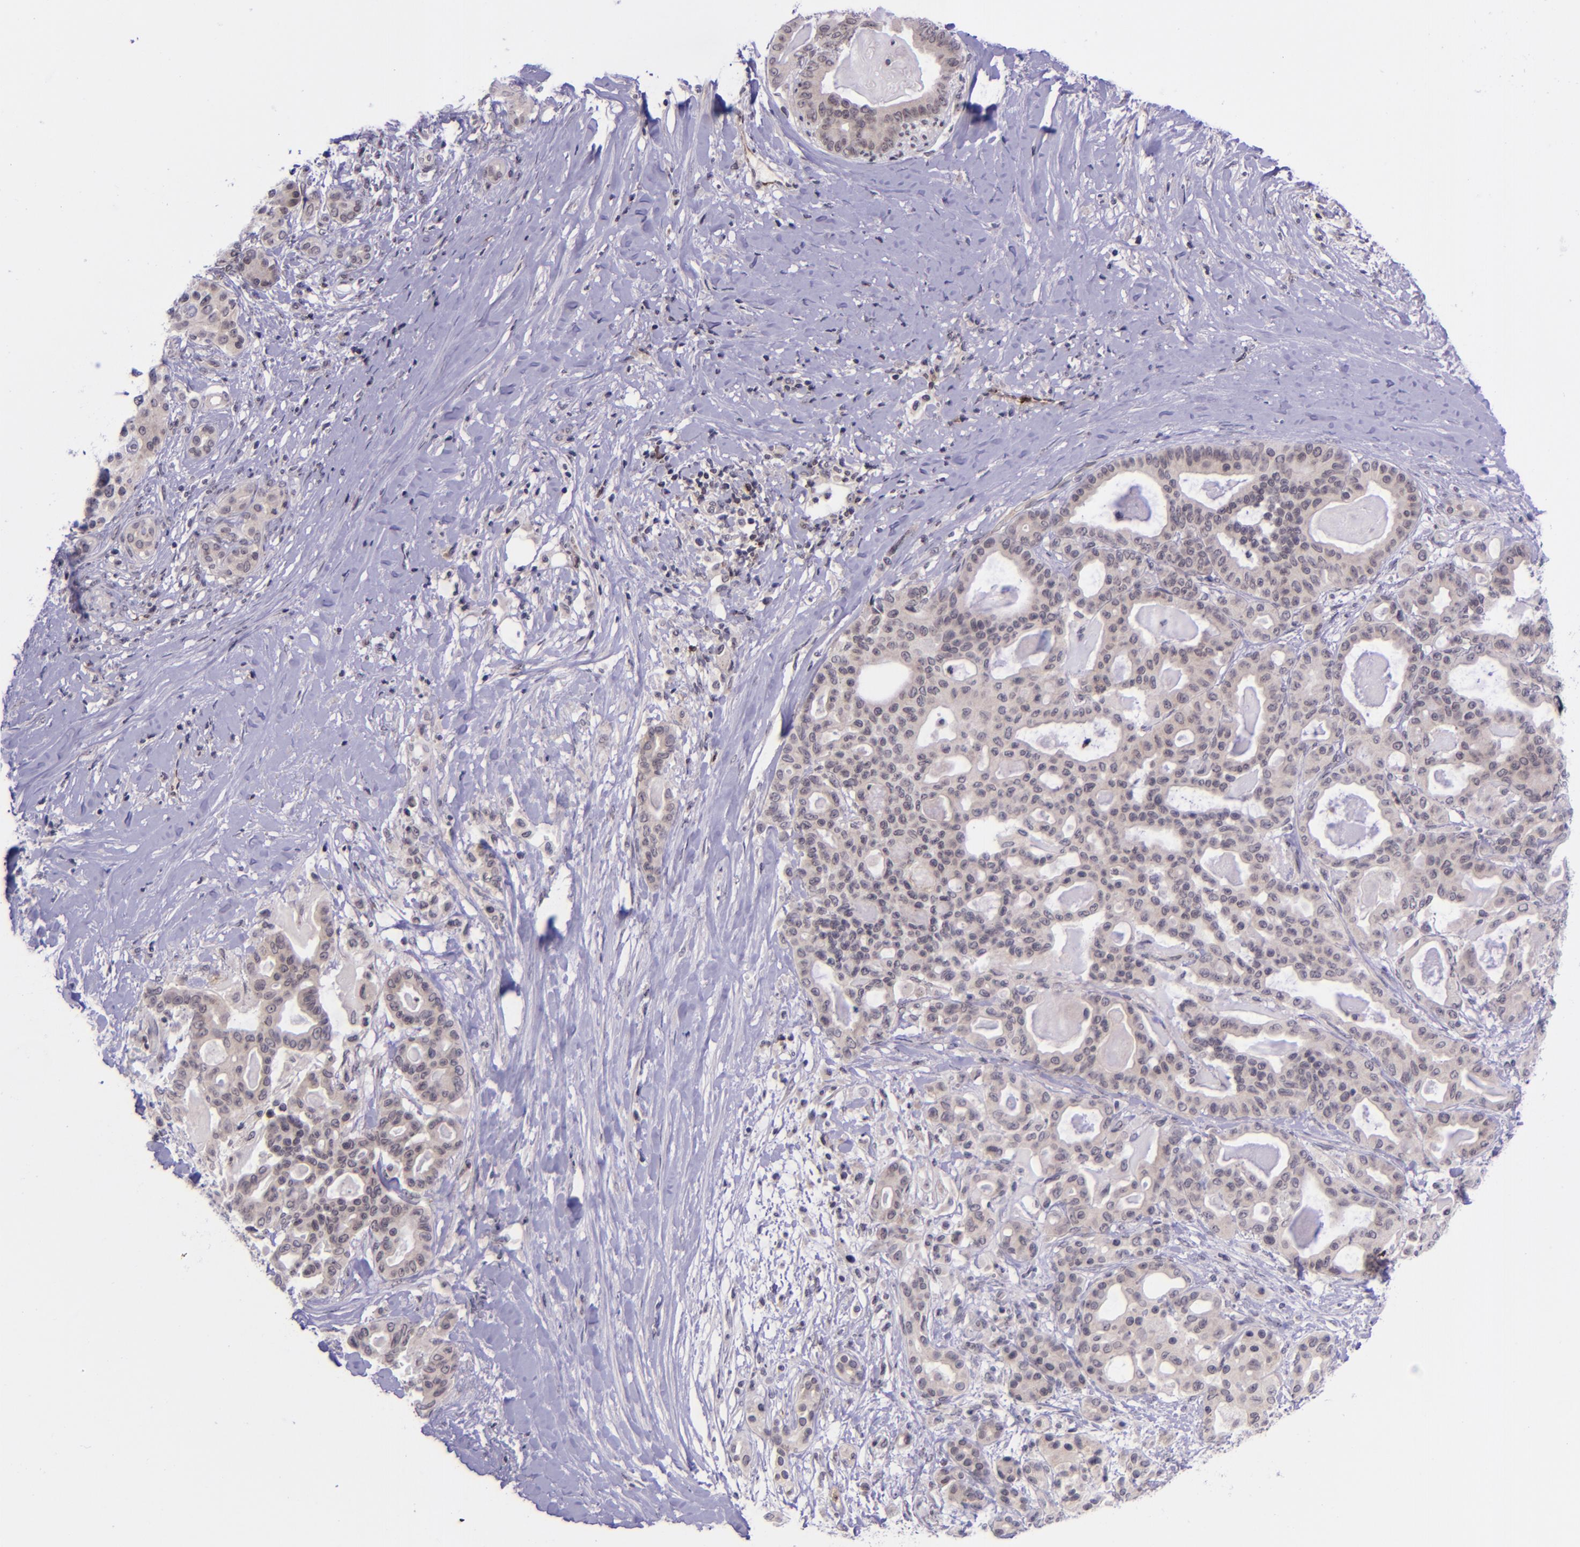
{"staining": {"intensity": "weak", "quantity": "25%-75%", "location": "cytoplasmic/membranous"}, "tissue": "pancreatic cancer", "cell_type": "Tumor cells", "image_type": "cancer", "snomed": [{"axis": "morphology", "description": "Adenocarcinoma, NOS"}, {"axis": "topography", "description": "Pancreas"}], "caption": "Human pancreatic cancer (adenocarcinoma) stained for a protein (brown) exhibits weak cytoplasmic/membranous positive staining in about 25%-75% of tumor cells.", "gene": "SELL", "patient": {"sex": "male", "age": 63}}